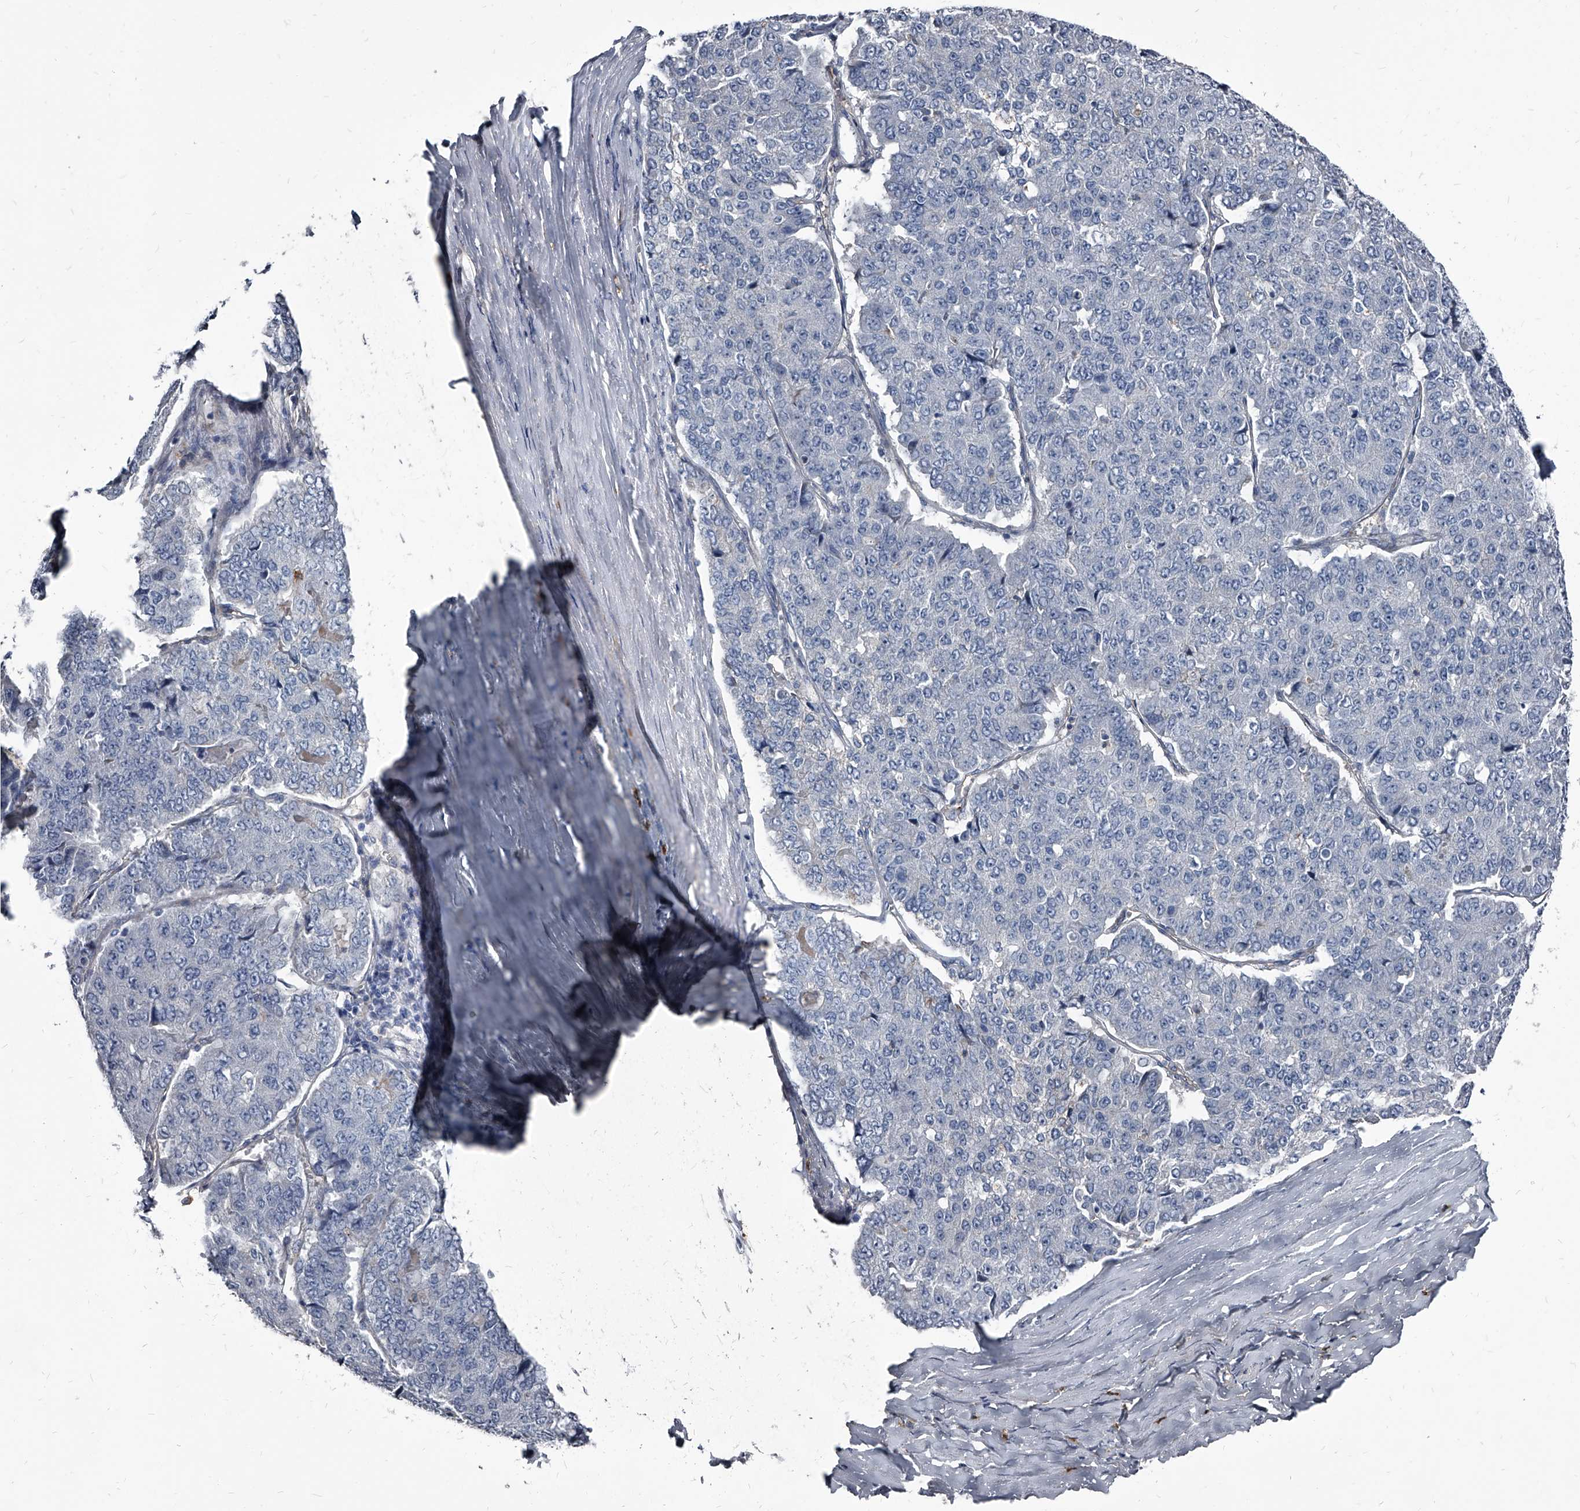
{"staining": {"intensity": "negative", "quantity": "none", "location": "none"}, "tissue": "pancreatic cancer", "cell_type": "Tumor cells", "image_type": "cancer", "snomed": [{"axis": "morphology", "description": "Adenocarcinoma, NOS"}, {"axis": "topography", "description": "Pancreas"}], "caption": "High power microscopy image of an immunohistochemistry (IHC) image of pancreatic cancer (adenocarcinoma), revealing no significant staining in tumor cells. (DAB (3,3'-diaminobenzidine) immunohistochemistry, high magnification).", "gene": "PGLYRP3", "patient": {"sex": "male", "age": 50}}